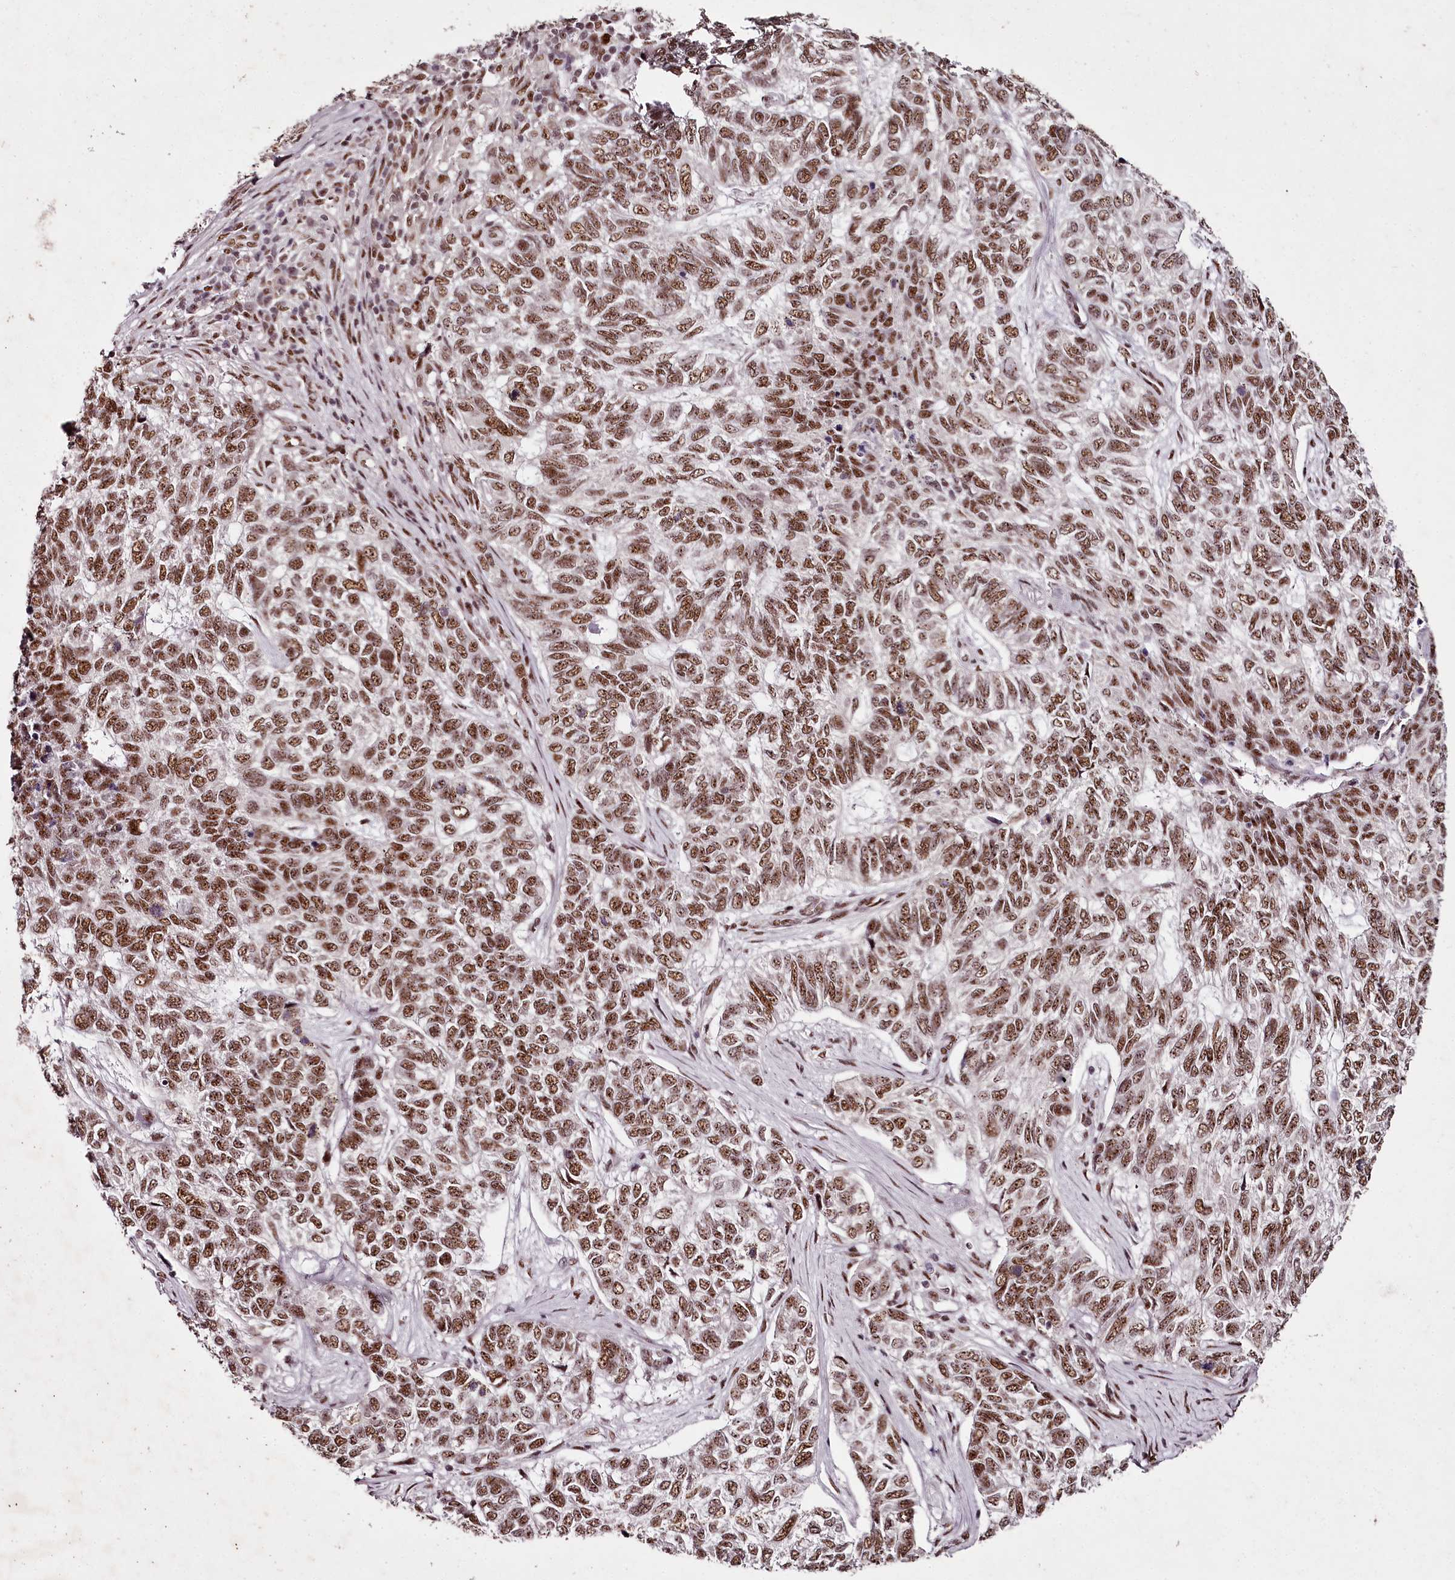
{"staining": {"intensity": "moderate", "quantity": ">75%", "location": "nuclear"}, "tissue": "skin cancer", "cell_type": "Tumor cells", "image_type": "cancer", "snomed": [{"axis": "morphology", "description": "Basal cell carcinoma"}, {"axis": "topography", "description": "Skin"}], "caption": "Skin basal cell carcinoma tissue demonstrates moderate nuclear staining in about >75% of tumor cells", "gene": "PSPC1", "patient": {"sex": "female", "age": 65}}